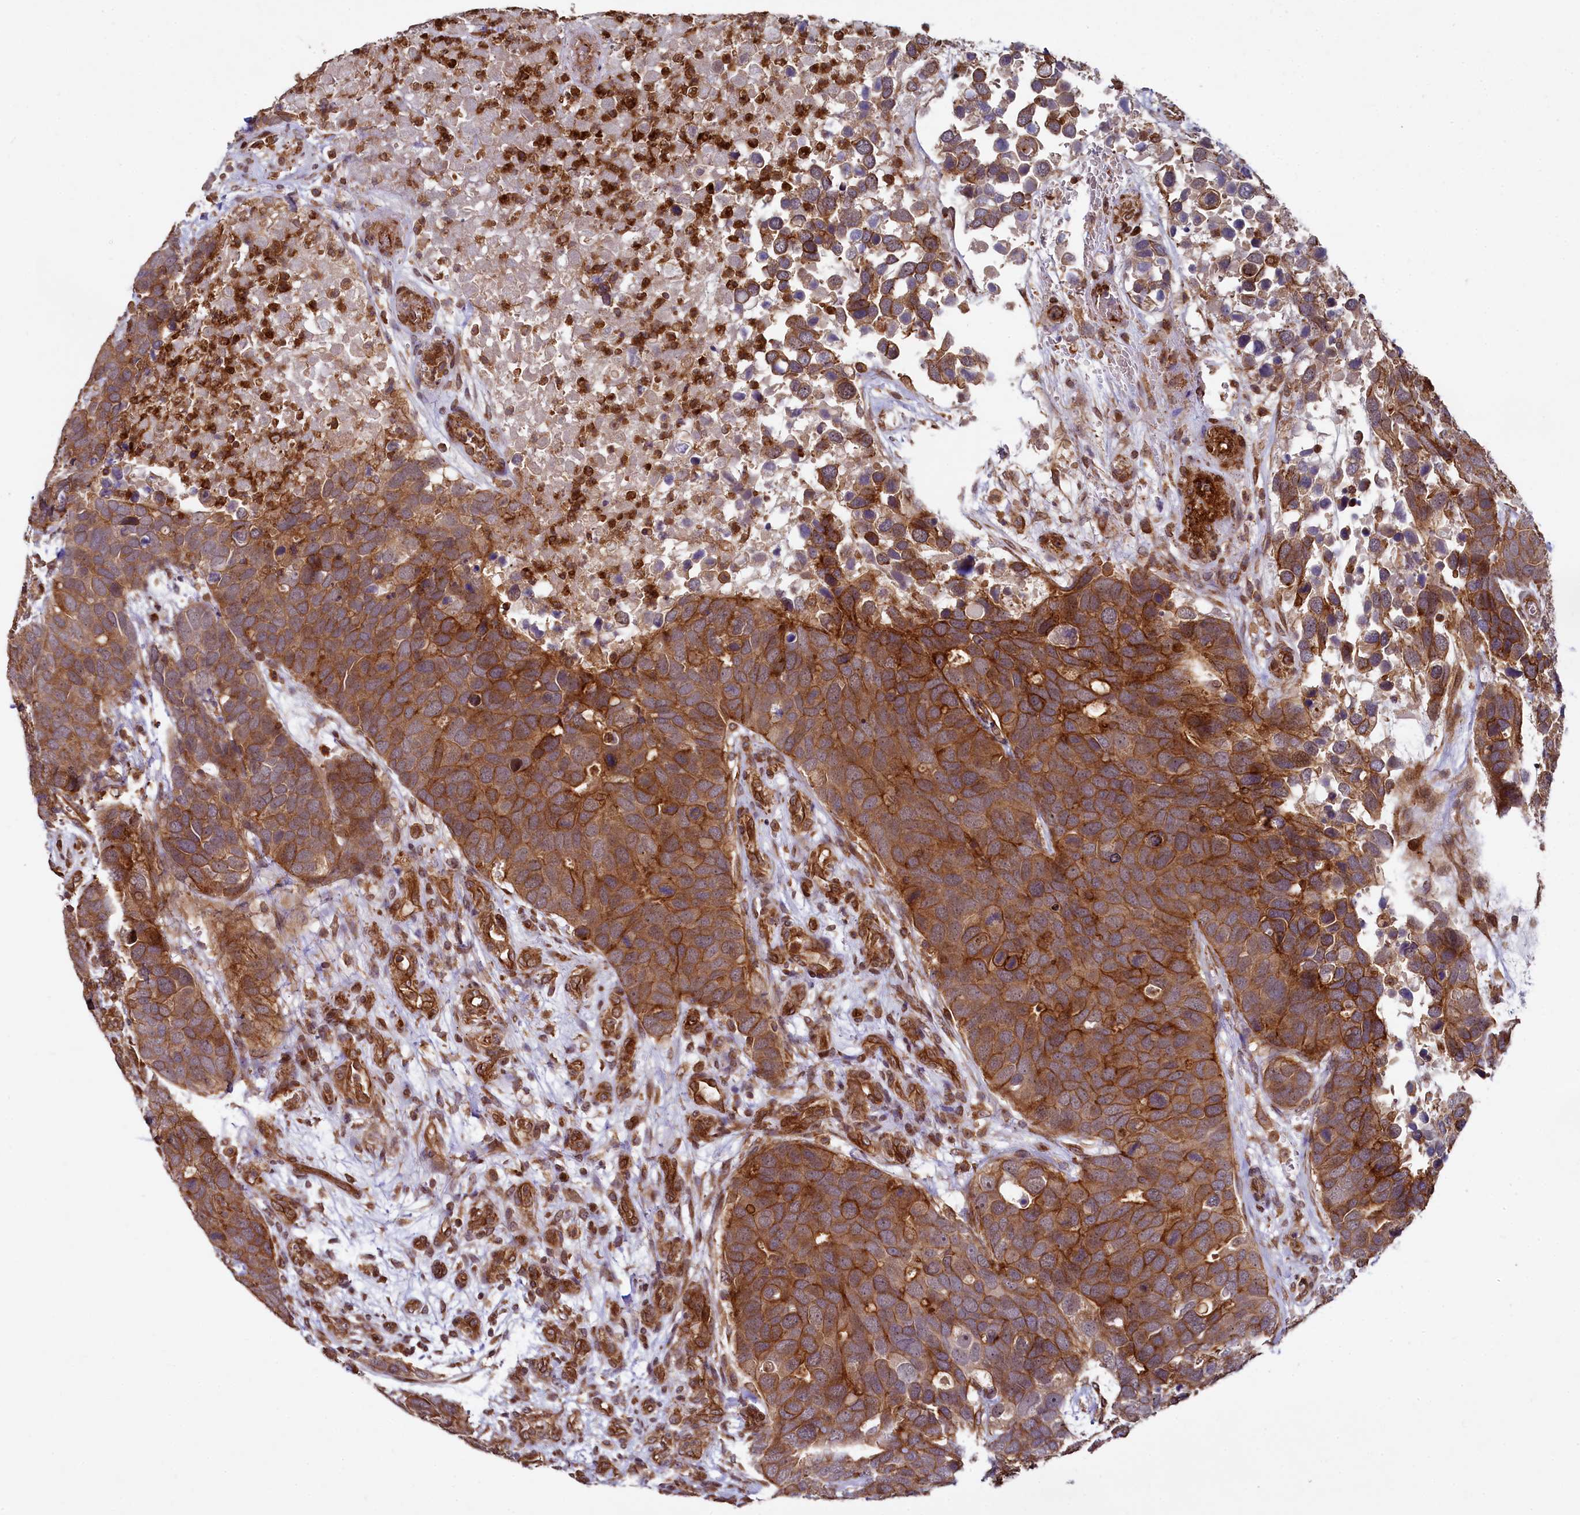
{"staining": {"intensity": "strong", "quantity": ">75%", "location": "cytoplasmic/membranous"}, "tissue": "breast cancer", "cell_type": "Tumor cells", "image_type": "cancer", "snomed": [{"axis": "morphology", "description": "Duct carcinoma"}, {"axis": "topography", "description": "Breast"}], "caption": "Immunohistochemistry (IHC) (DAB (3,3'-diaminobenzidine)) staining of human breast cancer (infiltrating ductal carcinoma) exhibits strong cytoplasmic/membranous protein expression in approximately >75% of tumor cells.", "gene": "SVIP", "patient": {"sex": "female", "age": 83}}